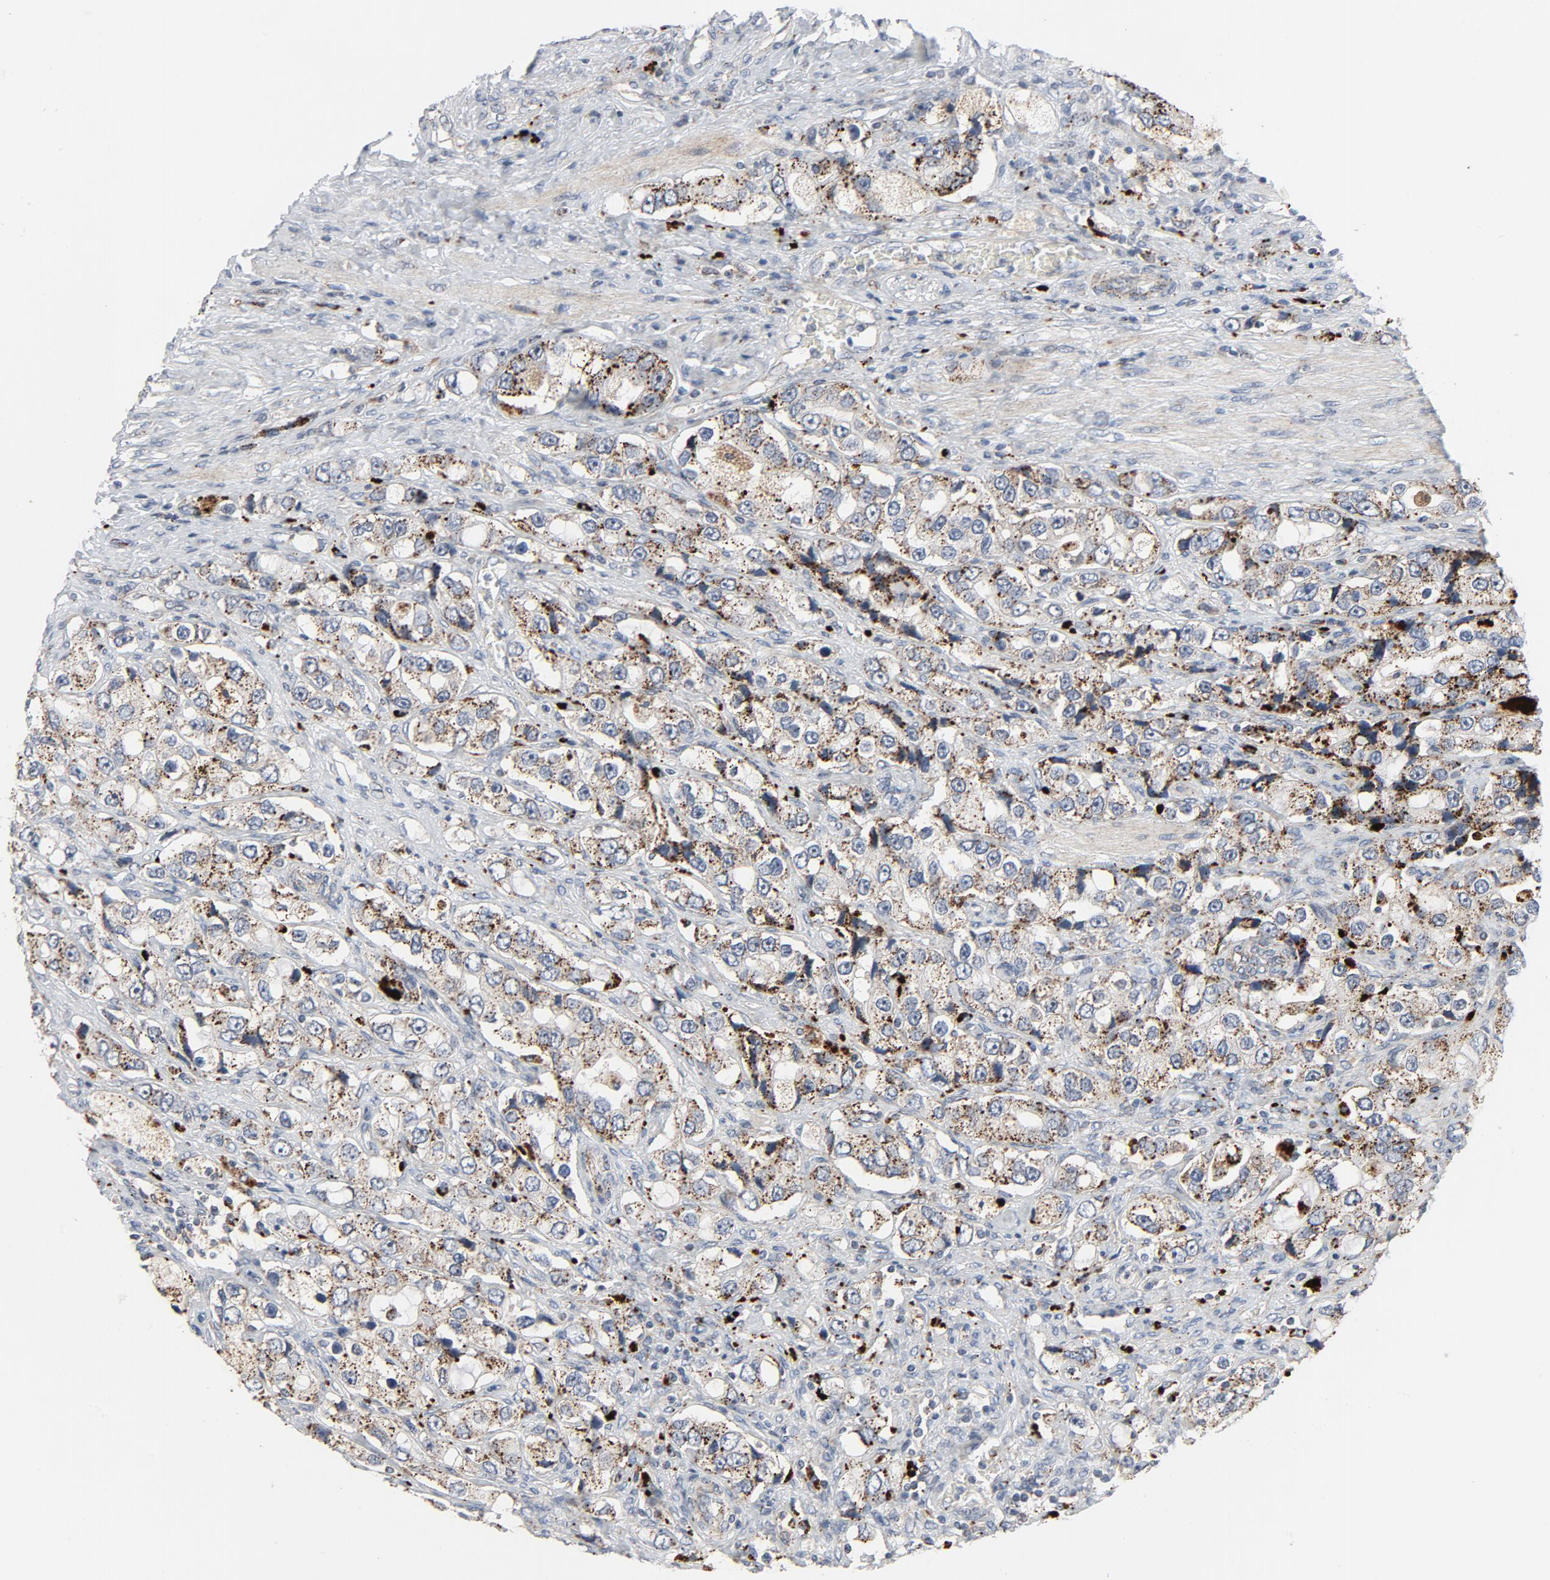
{"staining": {"intensity": "strong", "quantity": ">75%", "location": "cytoplasmic/membranous"}, "tissue": "prostate cancer", "cell_type": "Tumor cells", "image_type": "cancer", "snomed": [{"axis": "morphology", "description": "Adenocarcinoma, High grade"}, {"axis": "topography", "description": "Prostate"}], "caption": "Immunohistochemistry (IHC) histopathology image of neoplastic tissue: prostate cancer stained using IHC shows high levels of strong protein expression localized specifically in the cytoplasmic/membranous of tumor cells, appearing as a cytoplasmic/membranous brown color.", "gene": "AKT2", "patient": {"sex": "male", "age": 63}}